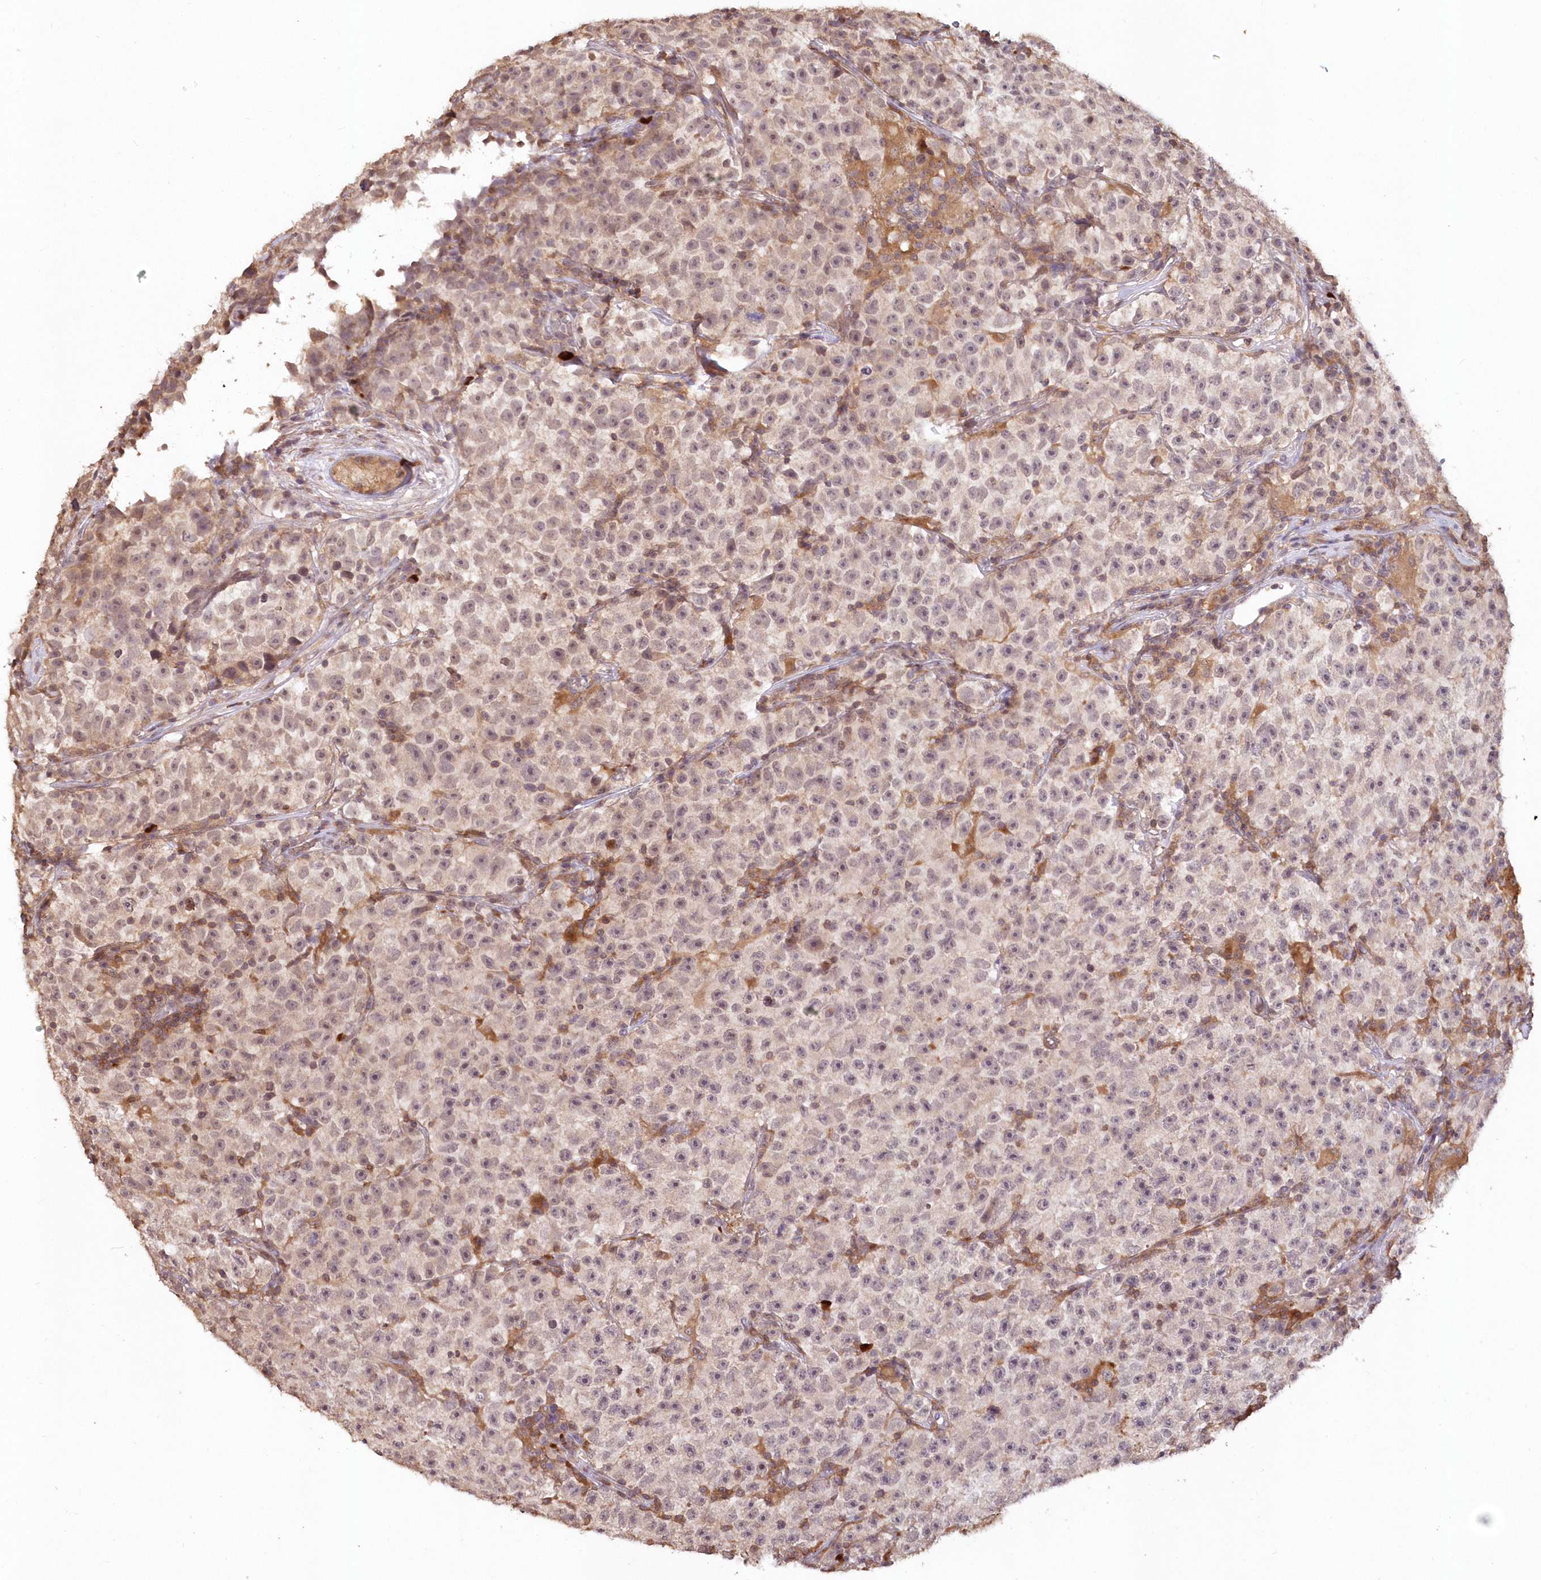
{"staining": {"intensity": "weak", "quantity": "<25%", "location": "cytoplasmic/membranous"}, "tissue": "testis cancer", "cell_type": "Tumor cells", "image_type": "cancer", "snomed": [{"axis": "morphology", "description": "Seminoma, NOS"}, {"axis": "topography", "description": "Testis"}], "caption": "DAB immunohistochemical staining of testis cancer (seminoma) shows no significant expression in tumor cells. (DAB (3,3'-diaminobenzidine) immunohistochemistry, high magnification).", "gene": "SNED1", "patient": {"sex": "male", "age": 22}}